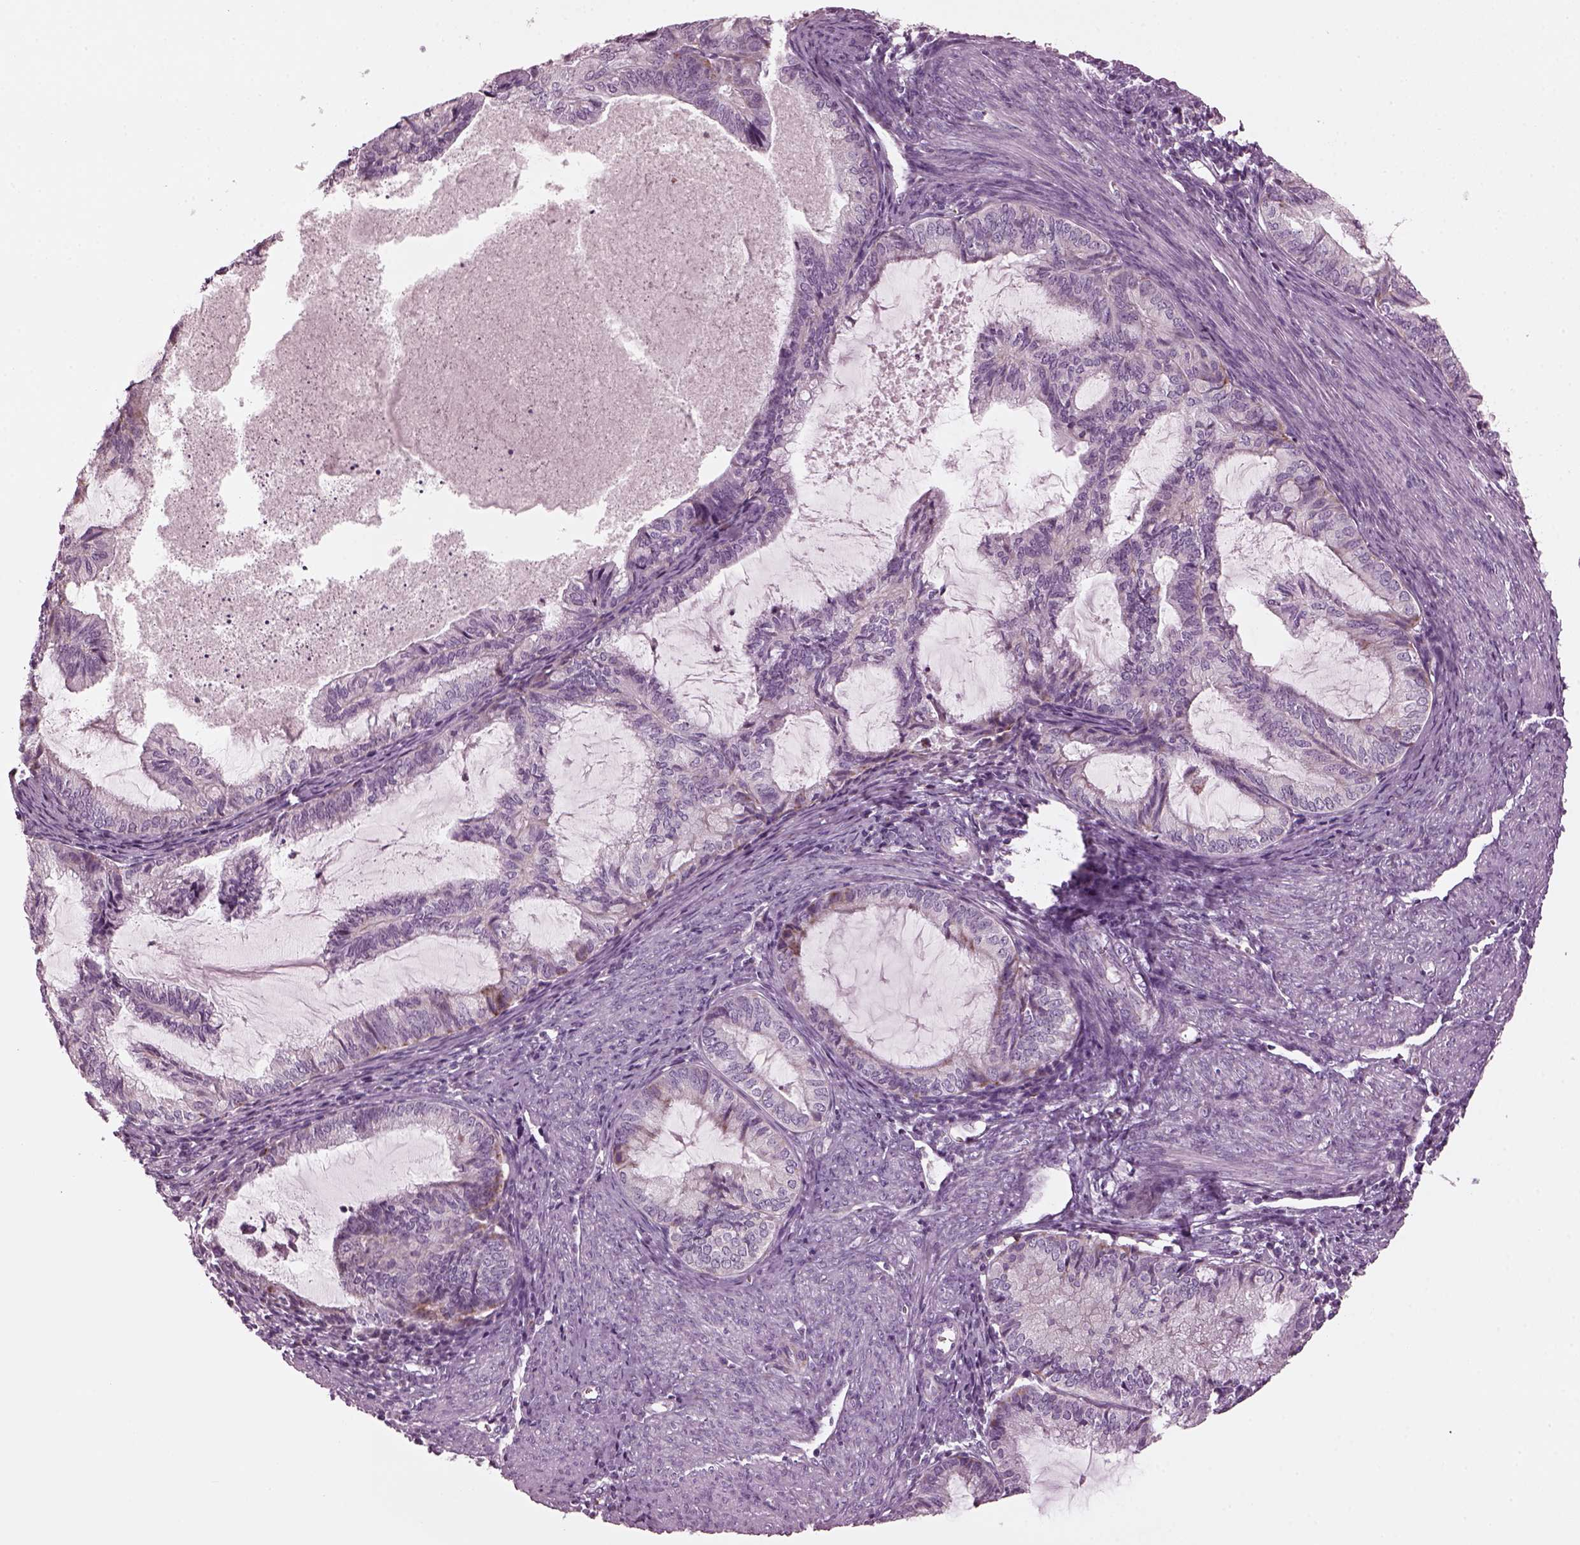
{"staining": {"intensity": "negative", "quantity": "none", "location": "none"}, "tissue": "endometrial cancer", "cell_type": "Tumor cells", "image_type": "cancer", "snomed": [{"axis": "morphology", "description": "Adenocarcinoma, NOS"}, {"axis": "topography", "description": "Endometrium"}], "caption": "High power microscopy micrograph of an immunohistochemistry (IHC) histopathology image of endometrial cancer (adenocarcinoma), revealing no significant staining in tumor cells.", "gene": "RIMS2", "patient": {"sex": "female", "age": 86}}